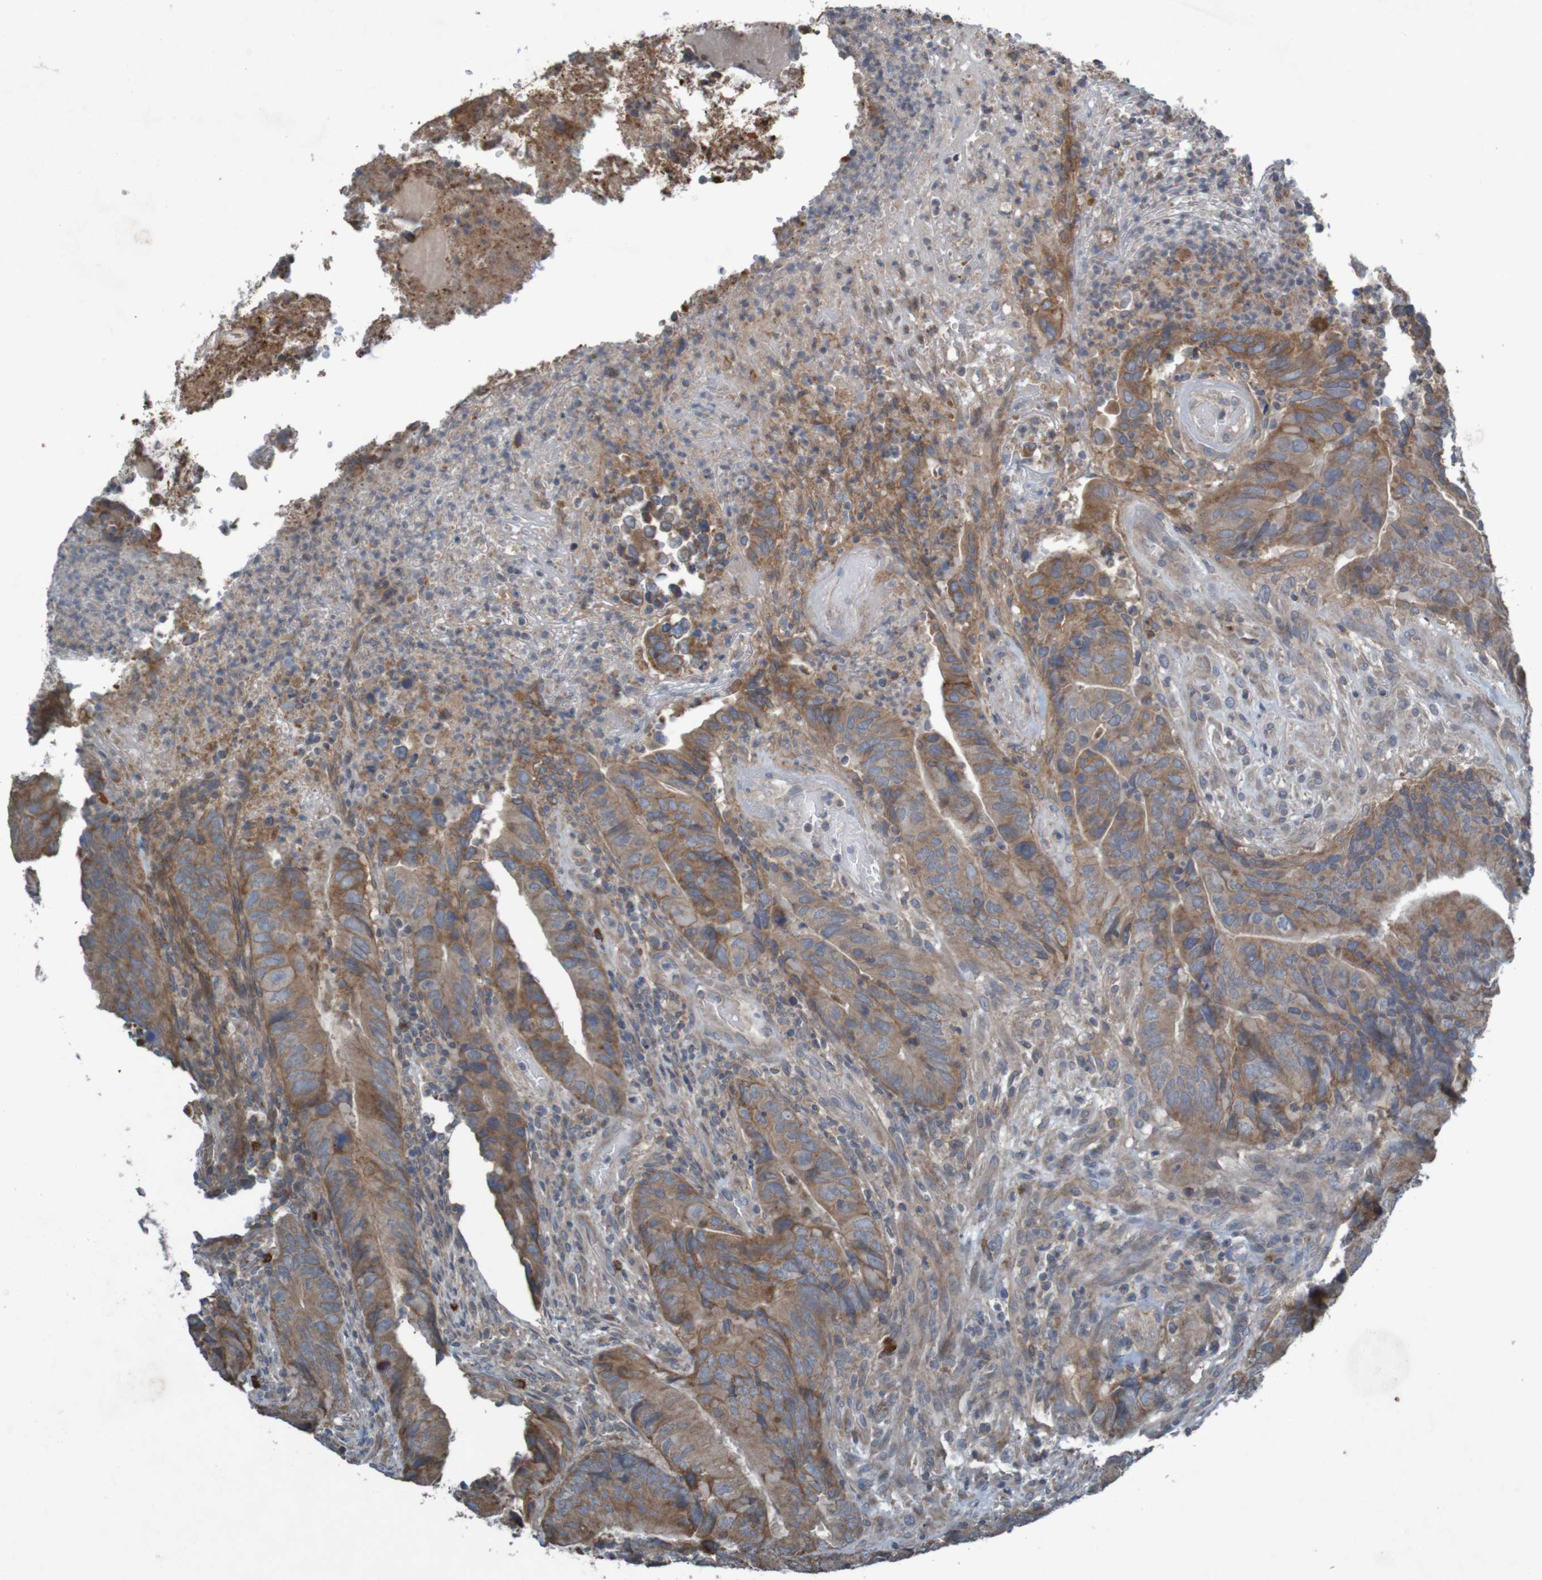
{"staining": {"intensity": "moderate", "quantity": ">75%", "location": "cytoplasmic/membranous"}, "tissue": "colorectal cancer", "cell_type": "Tumor cells", "image_type": "cancer", "snomed": [{"axis": "morphology", "description": "Normal tissue, NOS"}, {"axis": "morphology", "description": "Adenocarcinoma, NOS"}, {"axis": "topography", "description": "Colon"}], "caption": "Immunohistochemical staining of human colorectal cancer (adenocarcinoma) displays moderate cytoplasmic/membranous protein staining in about >75% of tumor cells.", "gene": "B3GAT2", "patient": {"sex": "male", "age": 56}}